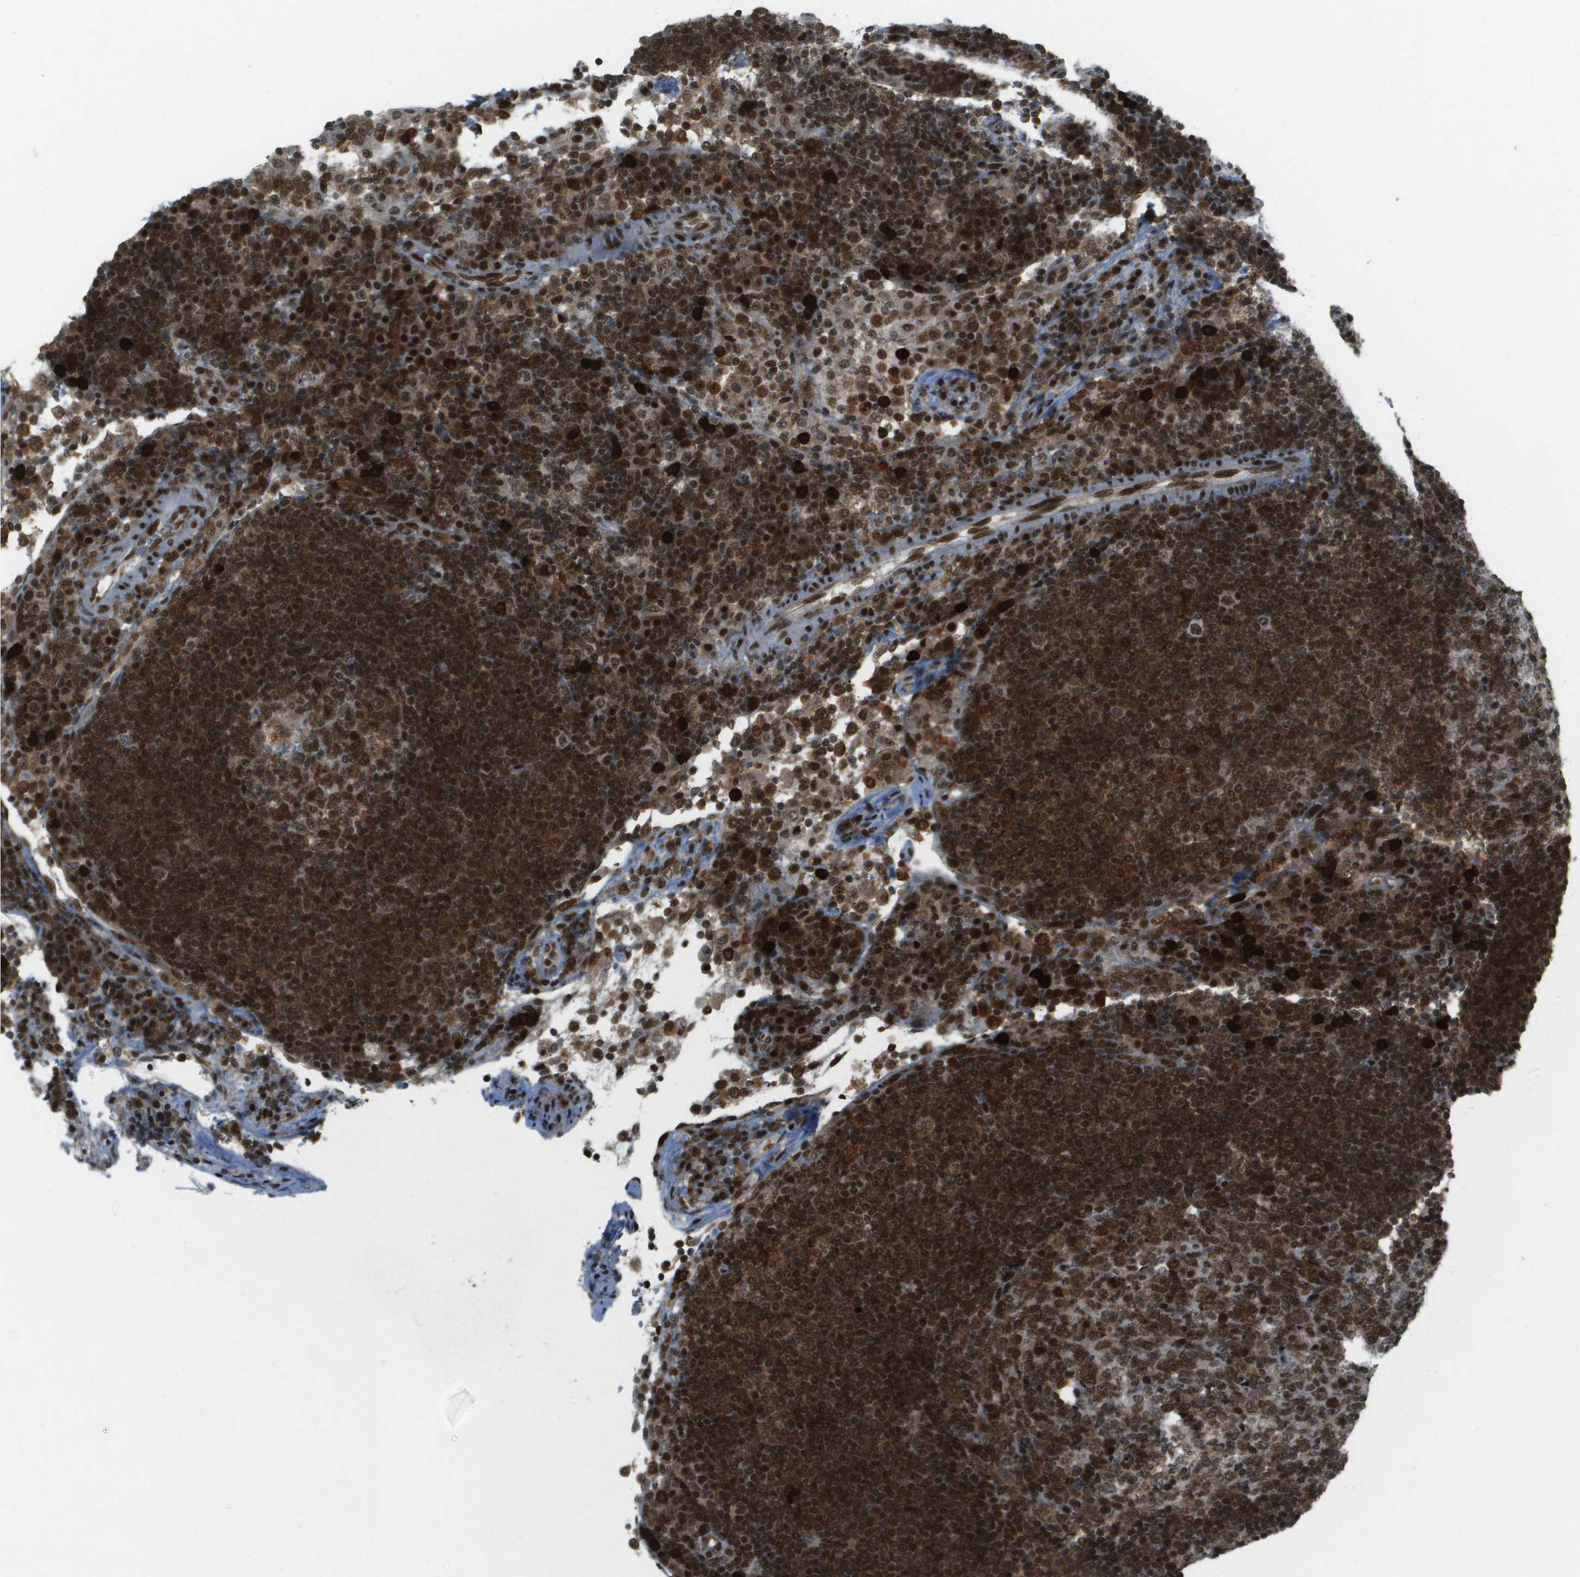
{"staining": {"intensity": "strong", "quantity": "25%-75%", "location": "cytoplasmic/membranous,nuclear"}, "tissue": "lymph node", "cell_type": "Germinal center cells", "image_type": "normal", "snomed": [{"axis": "morphology", "description": "Normal tissue, NOS"}, {"axis": "topography", "description": "Lymph node"}], "caption": "A high-resolution histopathology image shows IHC staining of unremarkable lymph node, which reveals strong cytoplasmic/membranous,nuclear positivity in approximately 25%-75% of germinal center cells. The staining was performed using DAB, with brown indicating positive protein expression. Nuclei are stained blue with hematoxylin.", "gene": "IRF7", "patient": {"sex": "female", "age": 53}}